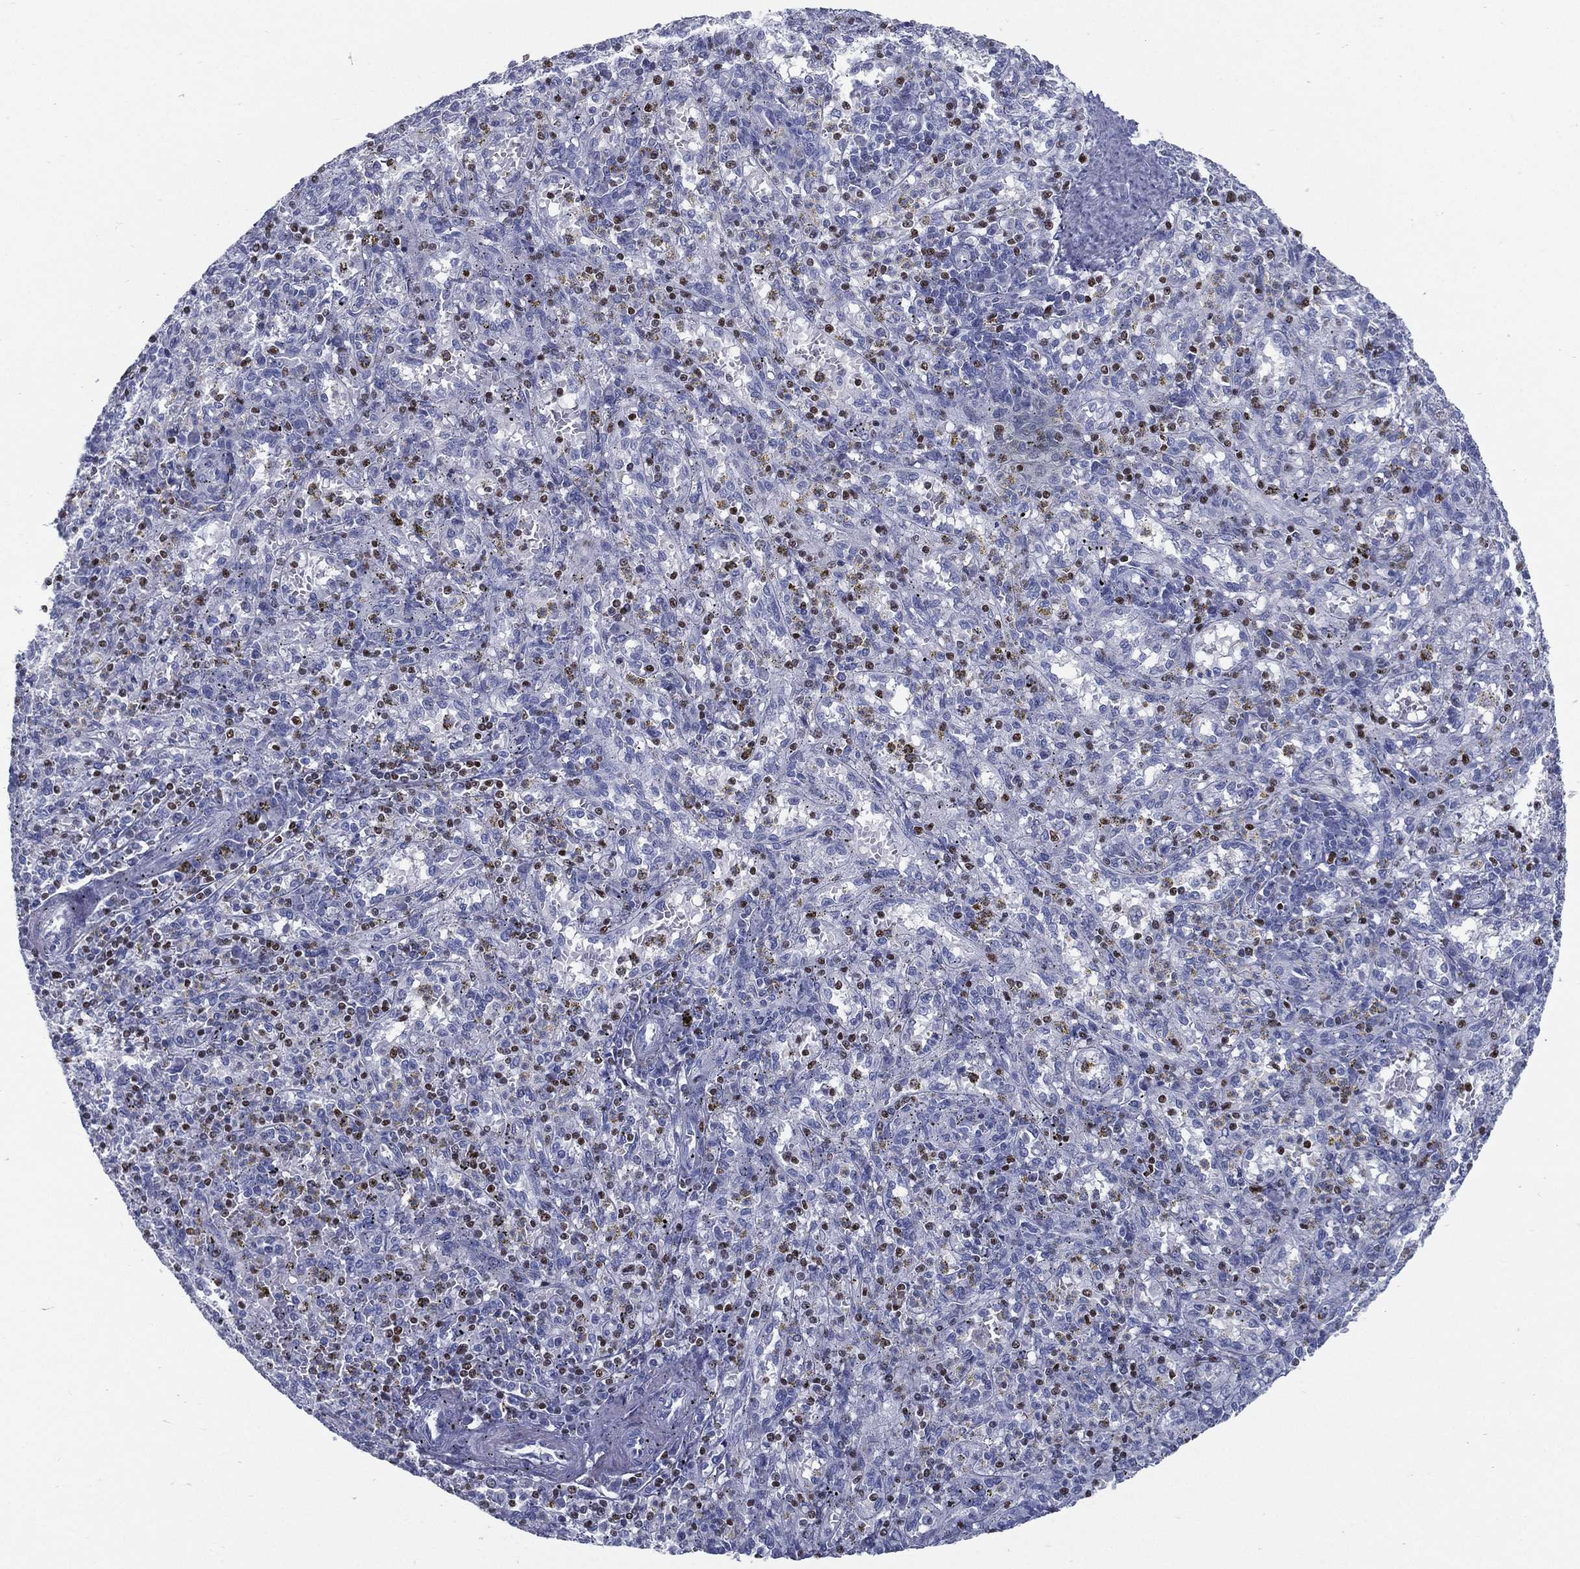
{"staining": {"intensity": "strong", "quantity": "<25%", "location": "nuclear"}, "tissue": "spleen", "cell_type": "Cells in red pulp", "image_type": "normal", "snomed": [{"axis": "morphology", "description": "Normal tissue, NOS"}, {"axis": "topography", "description": "Spleen"}], "caption": "Immunohistochemical staining of normal human spleen exhibits strong nuclear protein expression in about <25% of cells in red pulp. Nuclei are stained in blue.", "gene": "PYHIN1", "patient": {"sex": "male", "age": 60}}